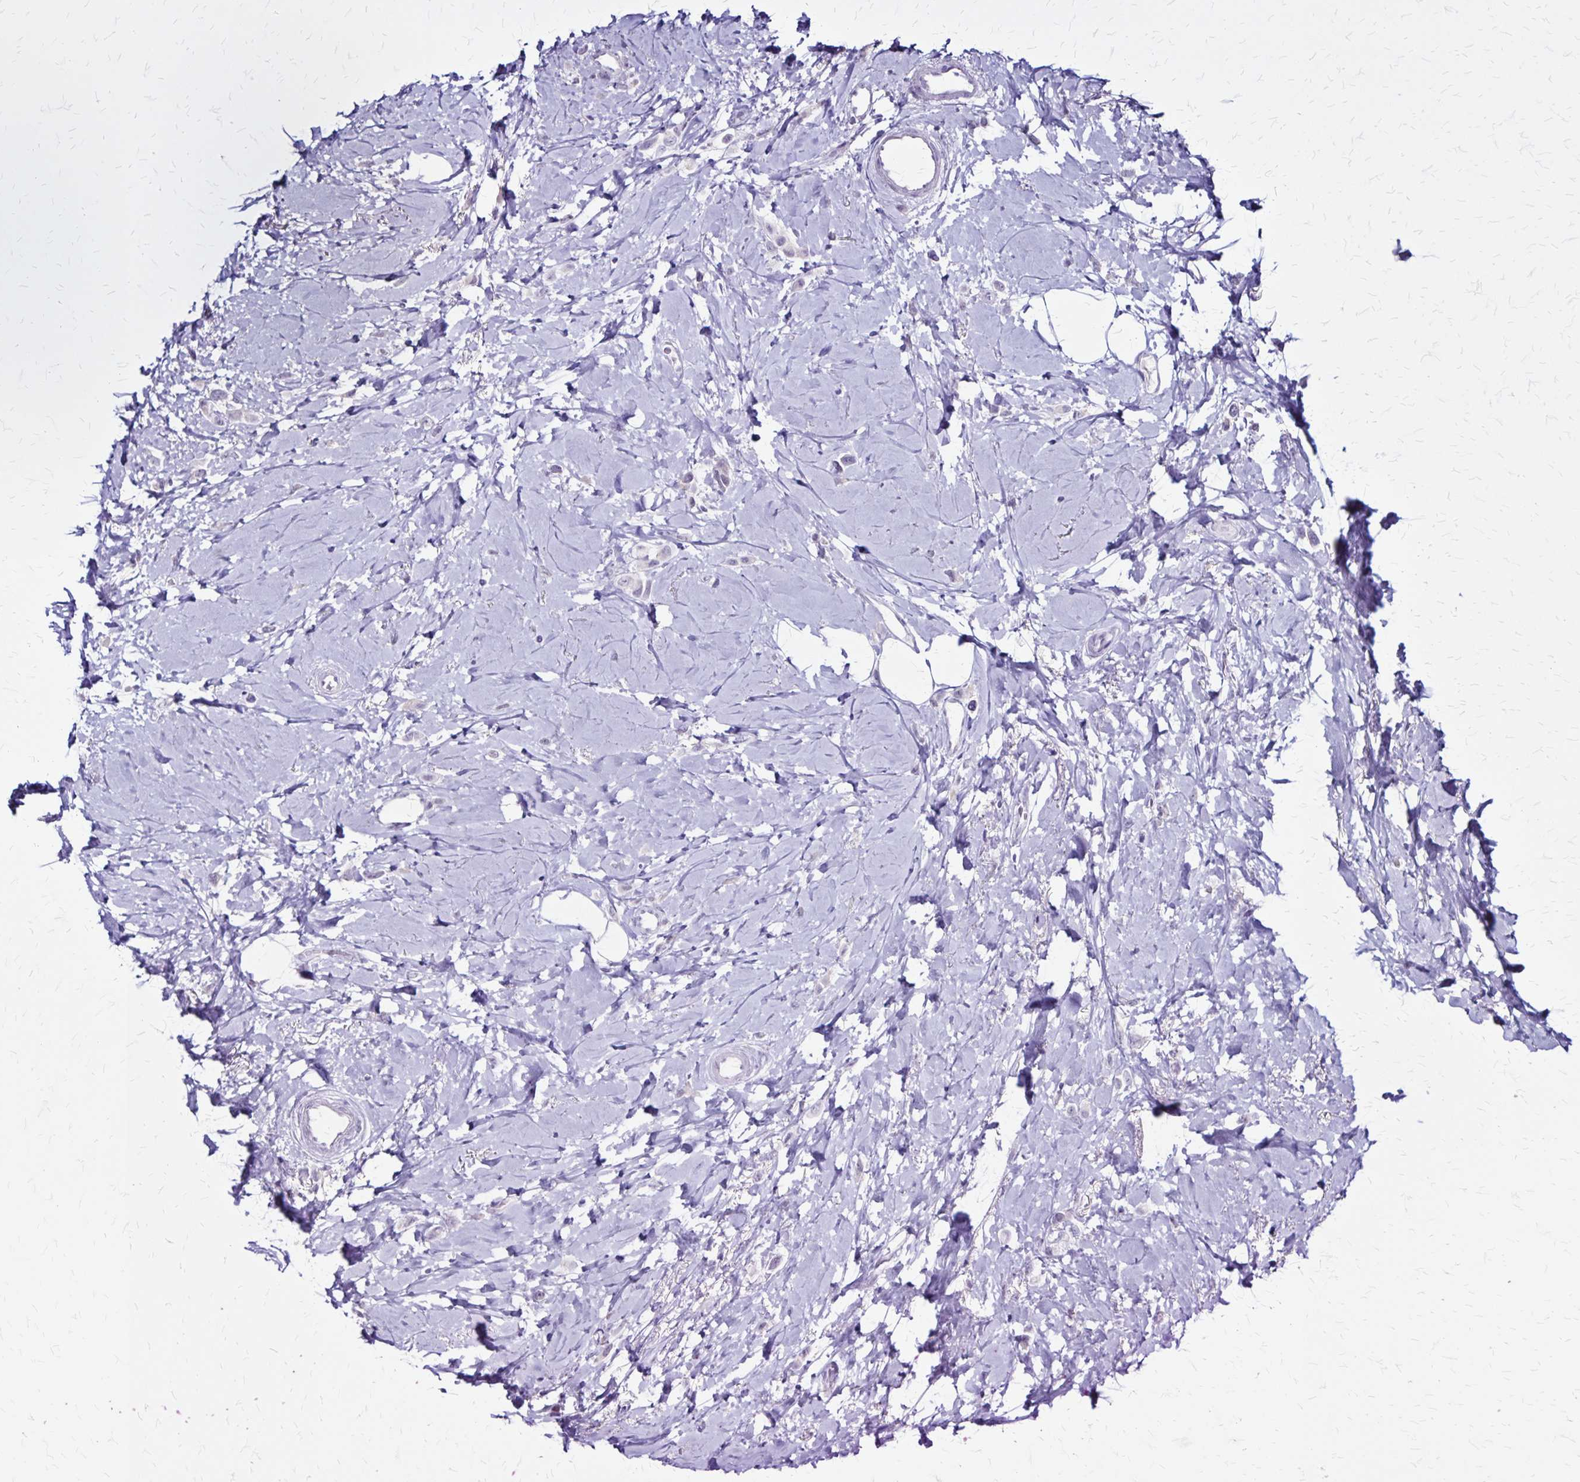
{"staining": {"intensity": "negative", "quantity": "none", "location": "none"}, "tissue": "breast cancer", "cell_type": "Tumor cells", "image_type": "cancer", "snomed": [{"axis": "morphology", "description": "Lobular carcinoma"}, {"axis": "topography", "description": "Breast"}], "caption": "Immunohistochemistry micrograph of breast lobular carcinoma stained for a protein (brown), which exhibits no expression in tumor cells. (DAB (3,3'-diaminobenzidine) immunohistochemistry, high magnification).", "gene": "PLXNA4", "patient": {"sex": "female", "age": 66}}